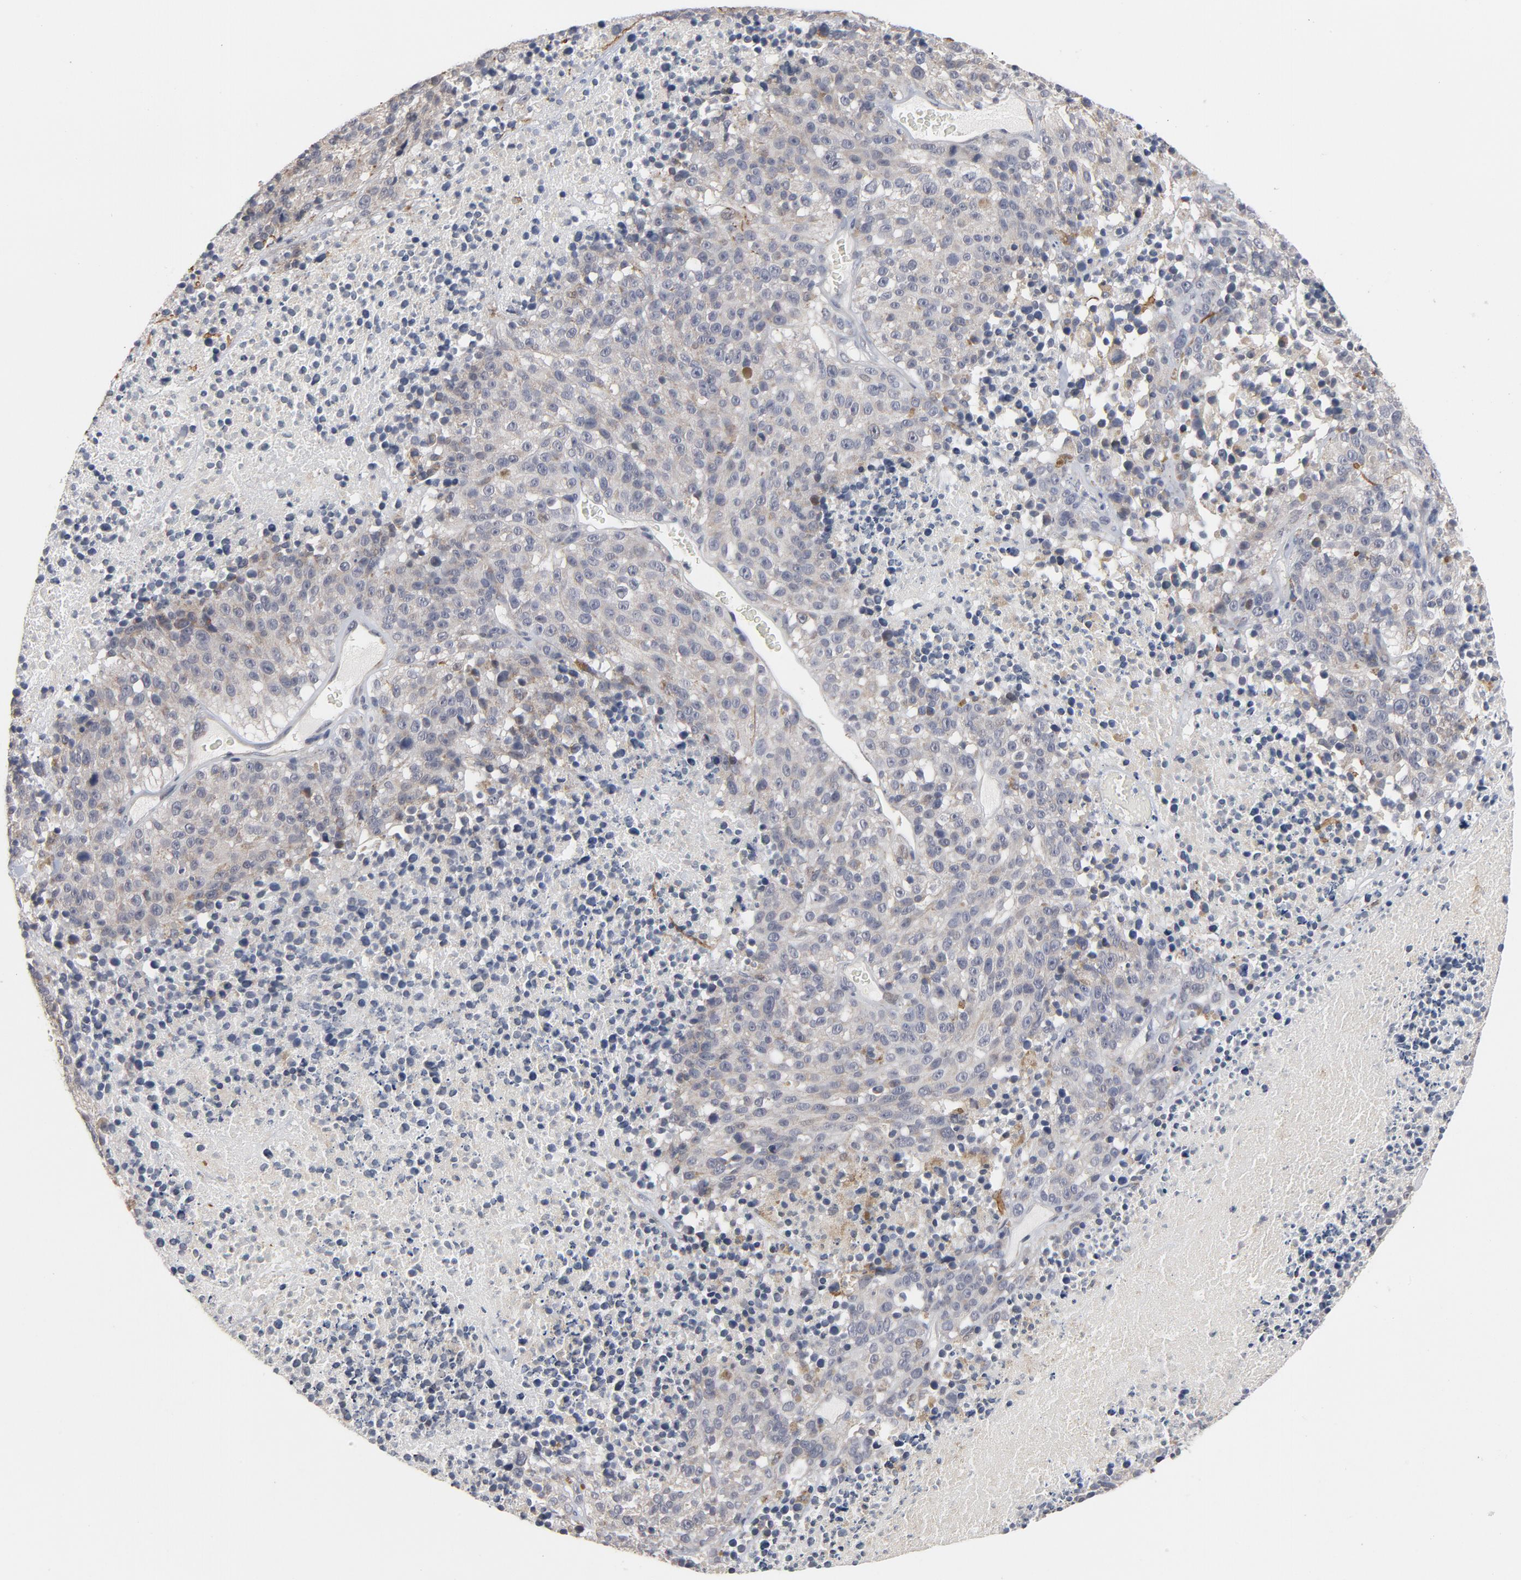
{"staining": {"intensity": "weak", "quantity": "<25%", "location": "cytoplasmic/membranous"}, "tissue": "melanoma", "cell_type": "Tumor cells", "image_type": "cancer", "snomed": [{"axis": "morphology", "description": "Malignant melanoma, Metastatic site"}, {"axis": "topography", "description": "Cerebral cortex"}], "caption": "Melanoma stained for a protein using IHC exhibits no staining tumor cells.", "gene": "PPP1R1B", "patient": {"sex": "female", "age": 52}}